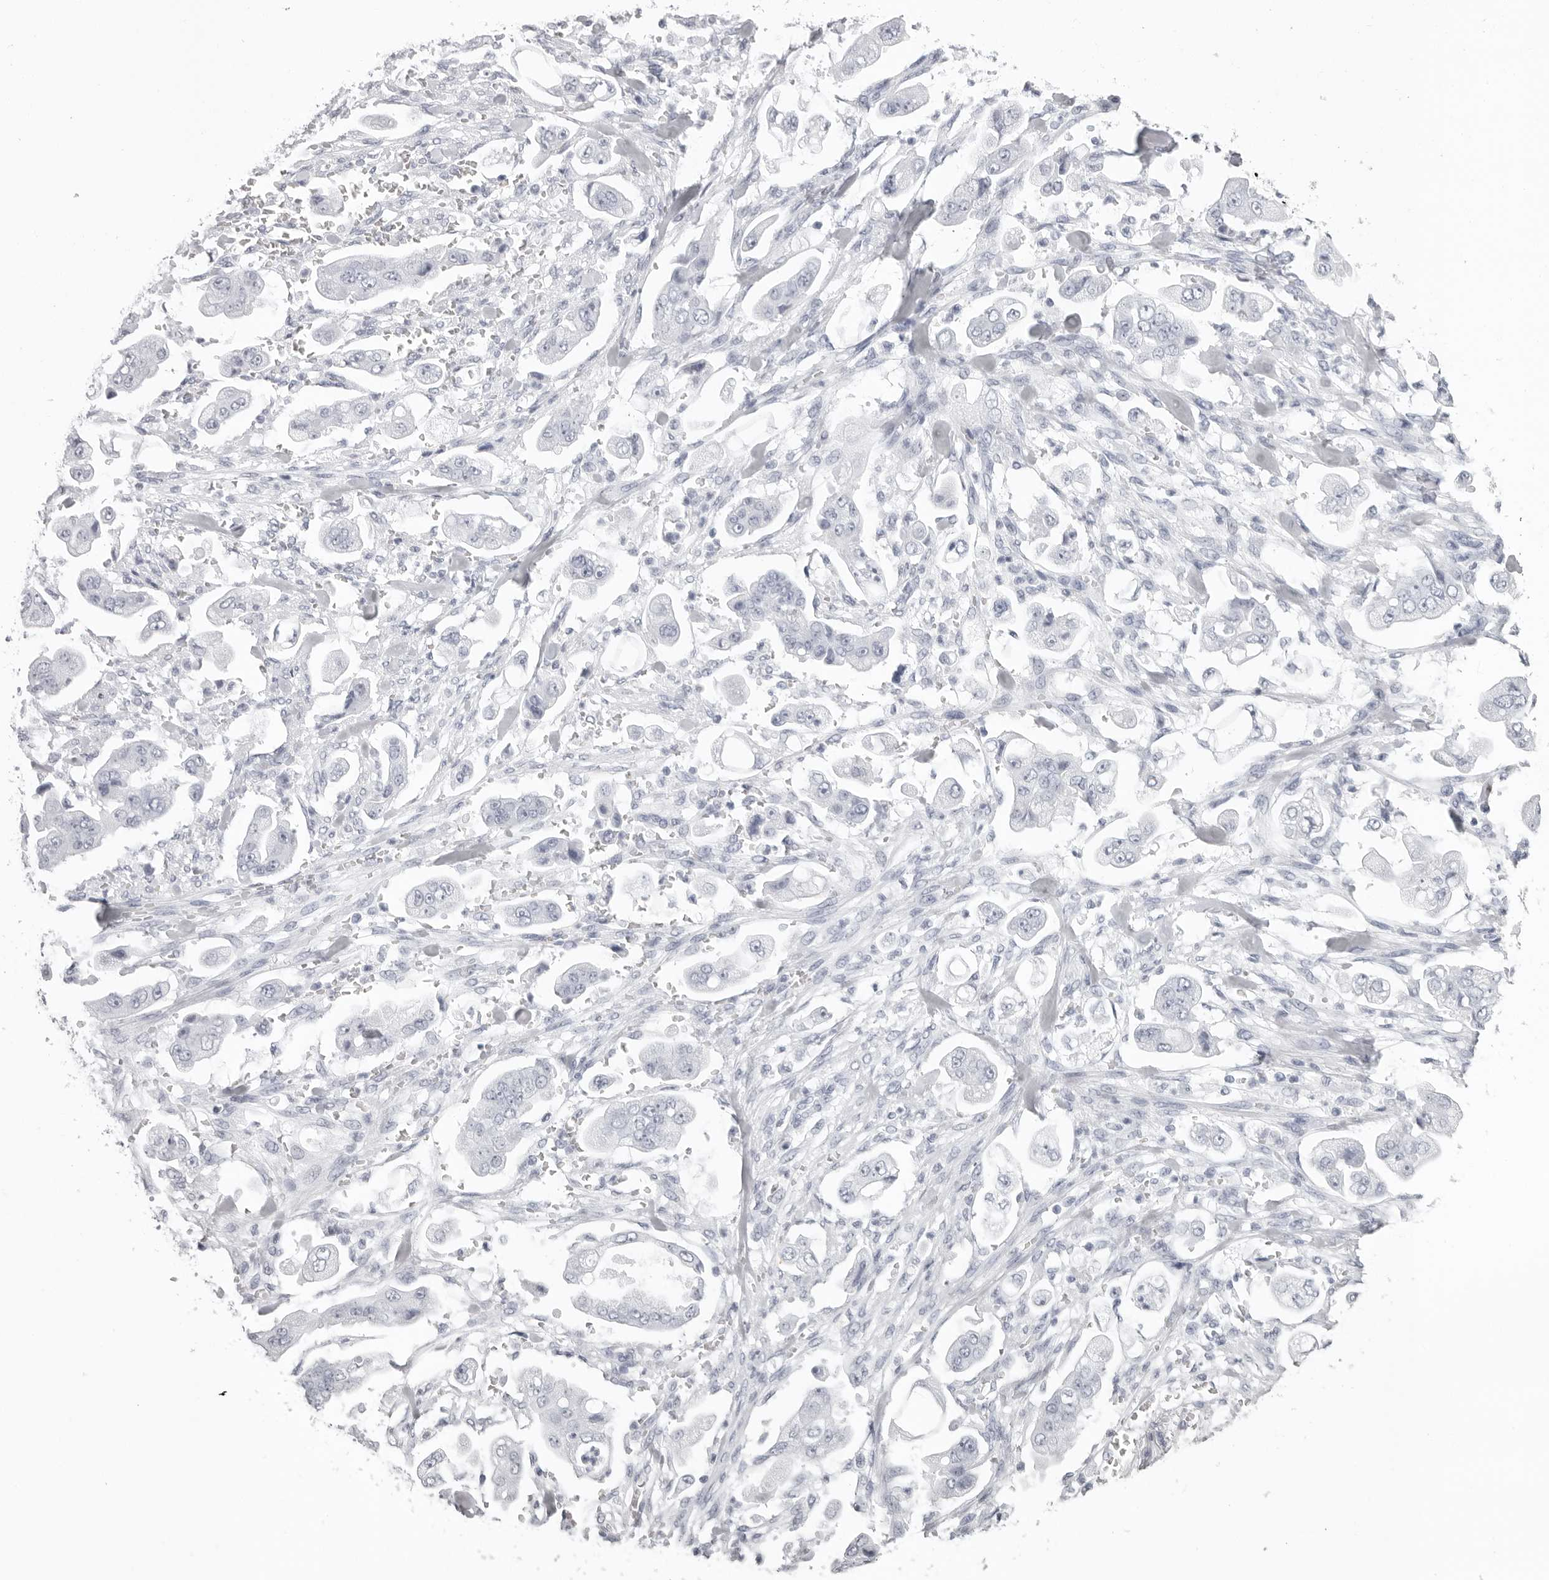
{"staining": {"intensity": "negative", "quantity": "none", "location": "none"}, "tissue": "stomach cancer", "cell_type": "Tumor cells", "image_type": "cancer", "snomed": [{"axis": "morphology", "description": "Adenocarcinoma, NOS"}, {"axis": "topography", "description": "Stomach"}], "caption": "This micrograph is of adenocarcinoma (stomach) stained with IHC to label a protein in brown with the nuclei are counter-stained blue. There is no positivity in tumor cells.", "gene": "KLK9", "patient": {"sex": "male", "age": 62}}